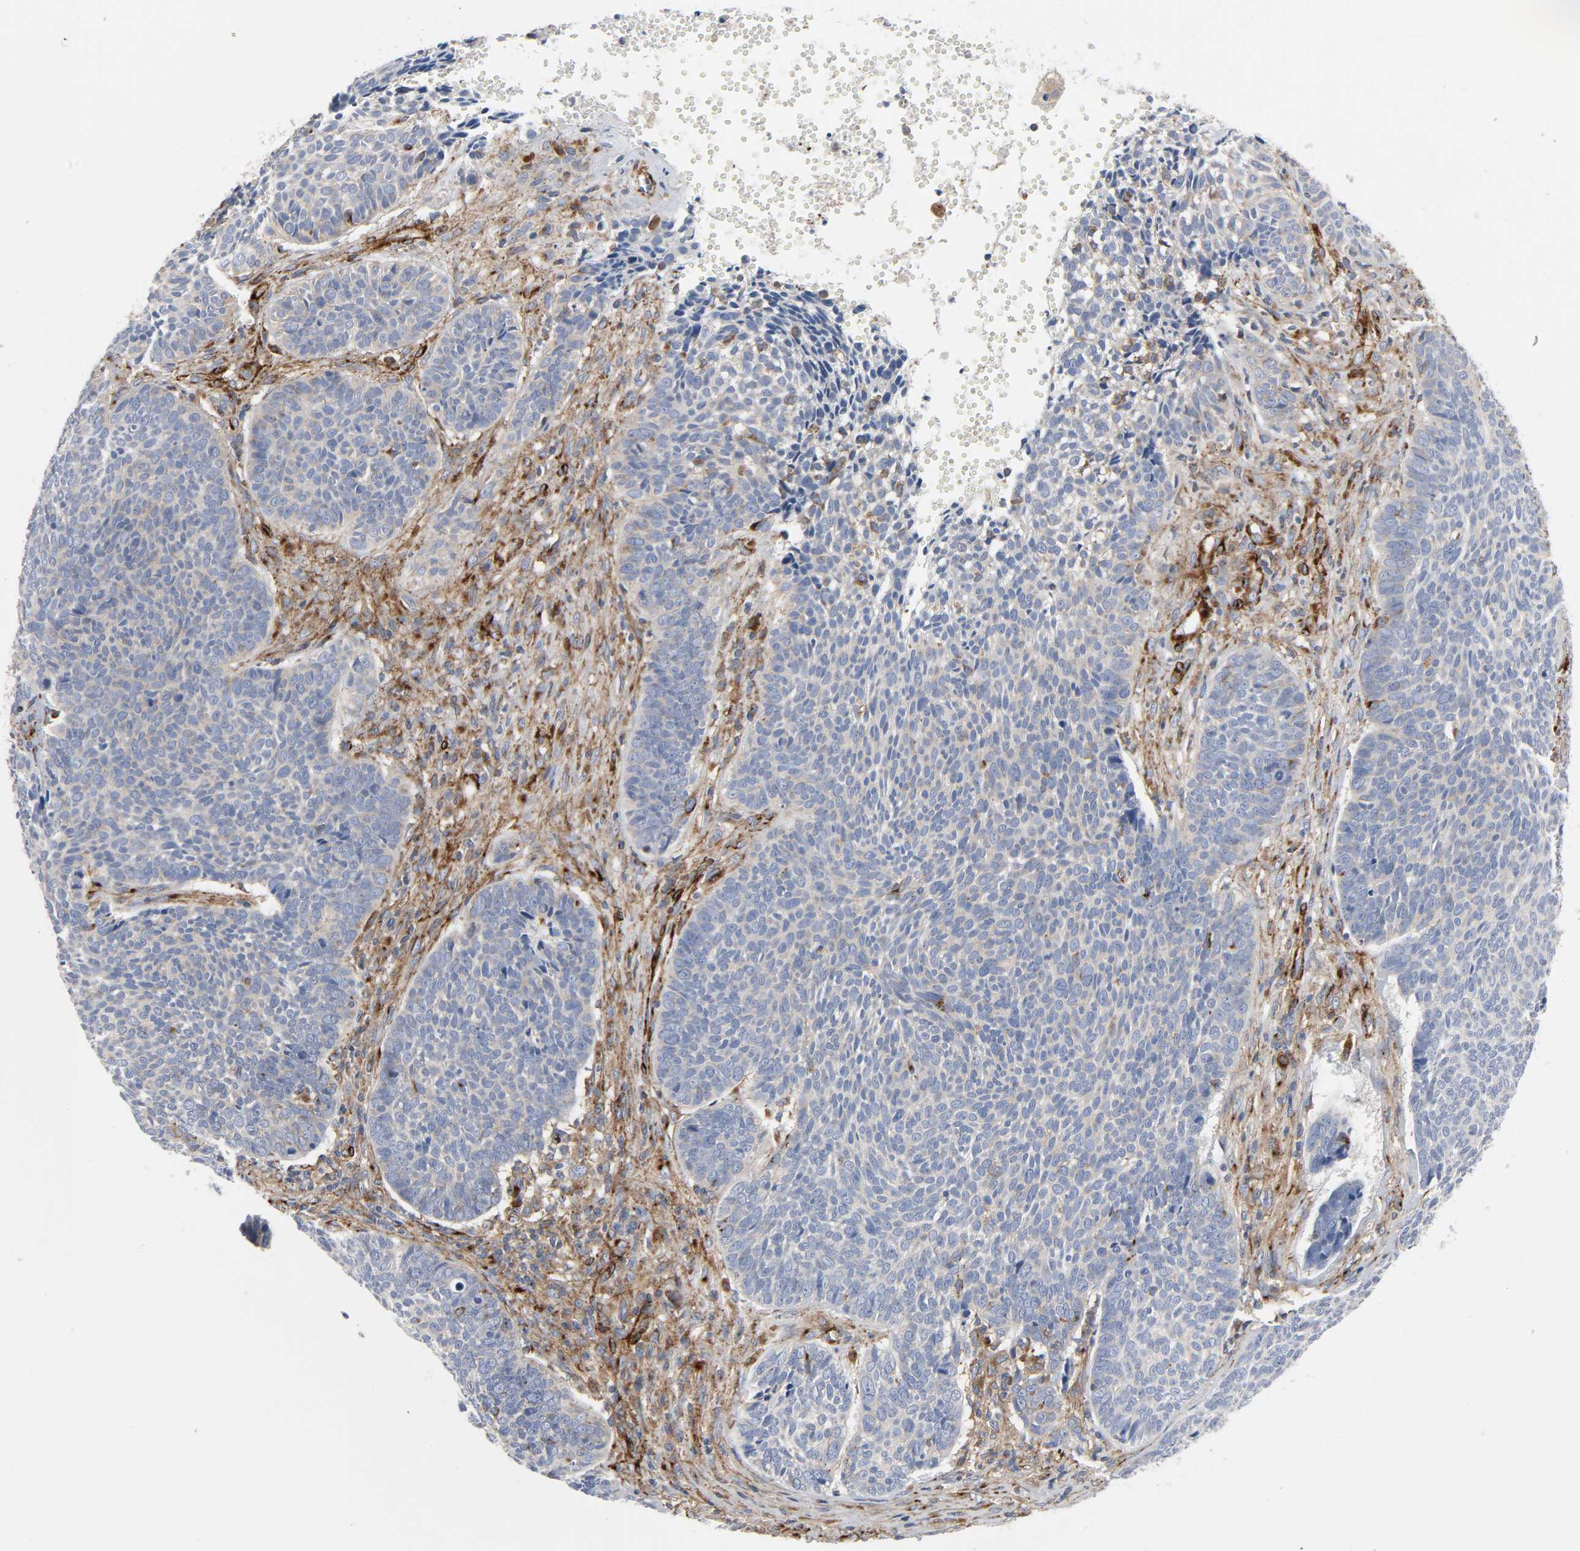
{"staining": {"intensity": "weak", "quantity": "<25%", "location": "cytoplasmic/membranous"}, "tissue": "skin cancer", "cell_type": "Tumor cells", "image_type": "cancer", "snomed": [{"axis": "morphology", "description": "Basal cell carcinoma"}, {"axis": "topography", "description": "Skin"}], "caption": "Immunohistochemistry (IHC) histopathology image of neoplastic tissue: skin cancer (basal cell carcinoma) stained with DAB shows no significant protein positivity in tumor cells.", "gene": "ARHGAP1", "patient": {"sex": "male", "age": 84}}